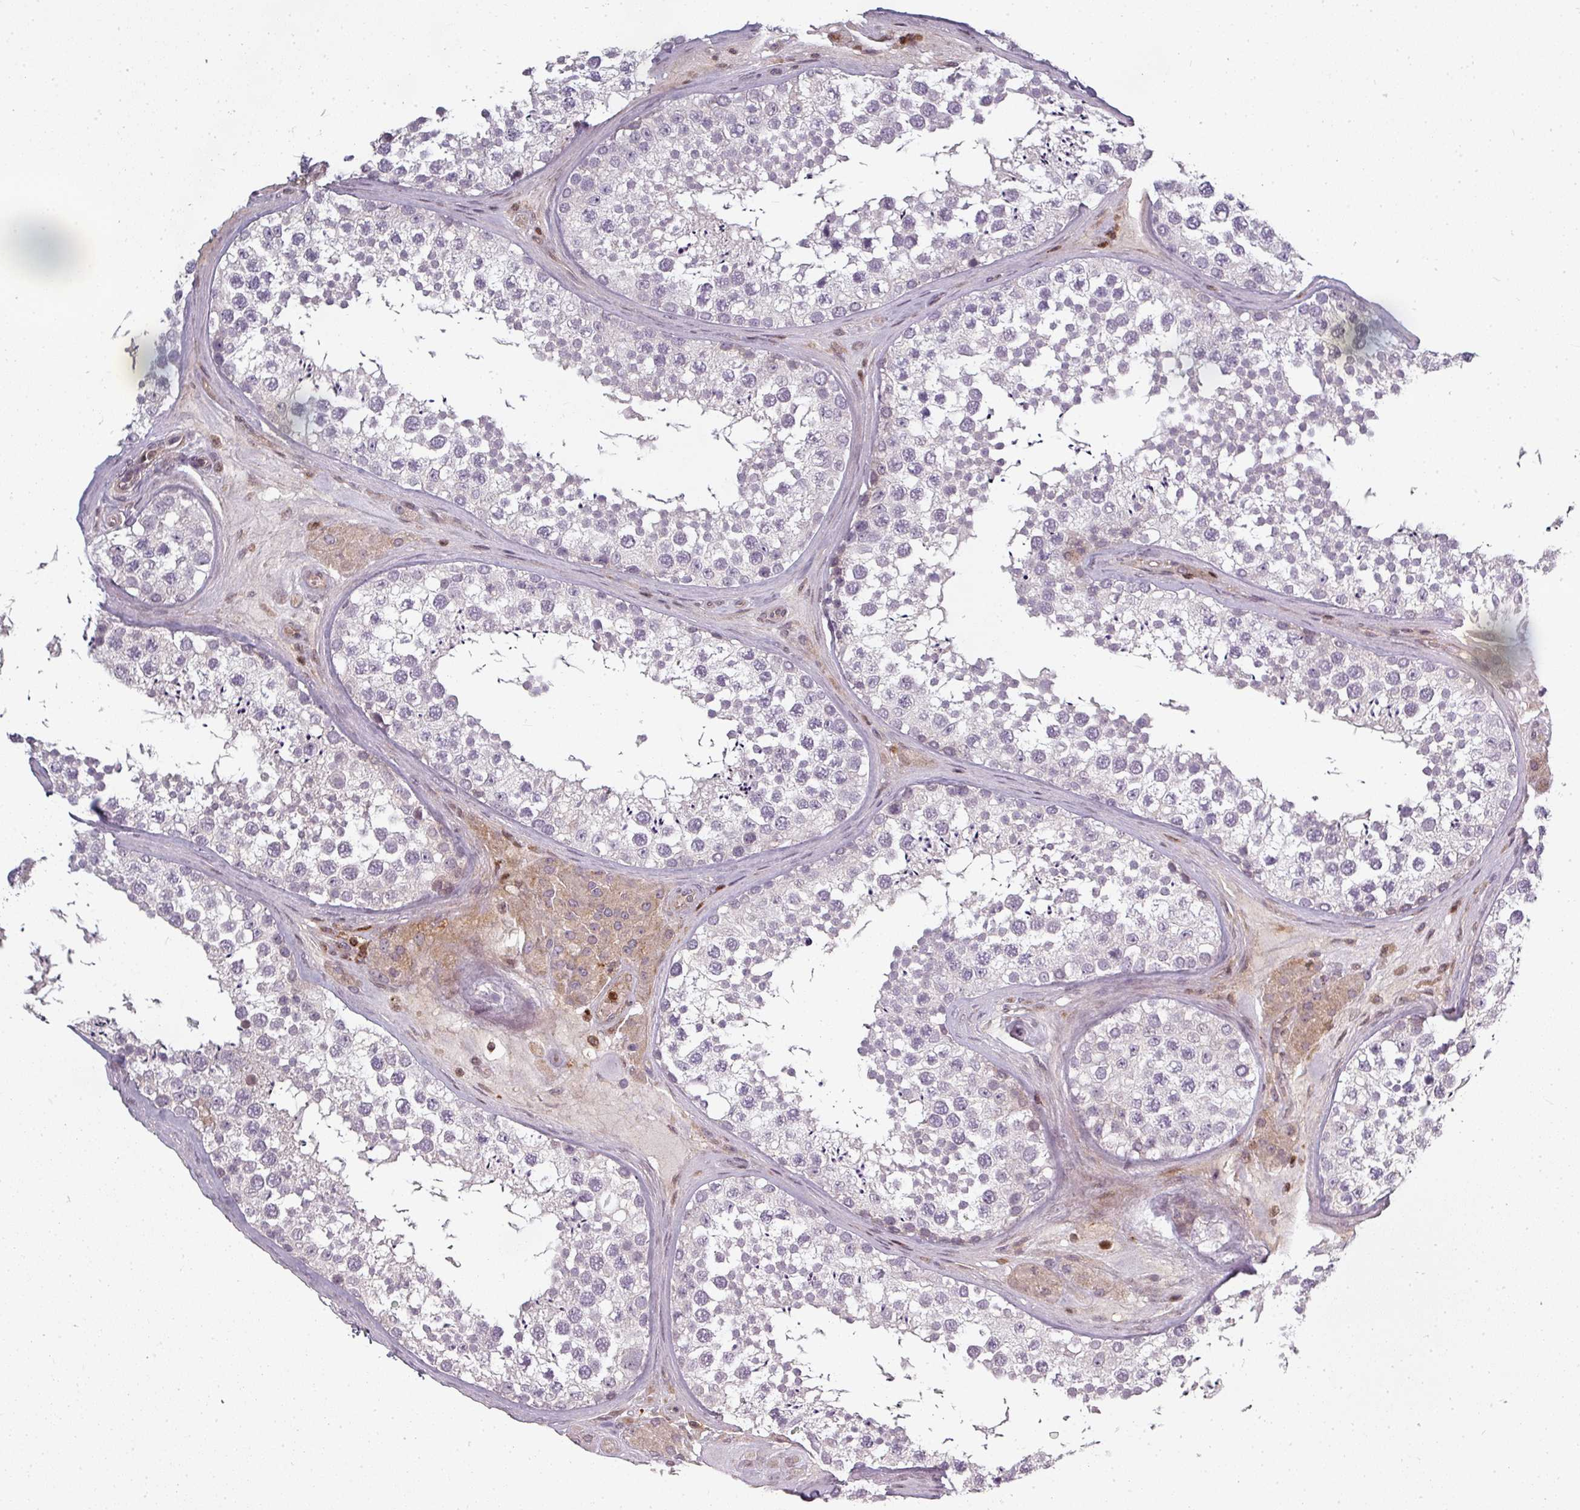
{"staining": {"intensity": "negative", "quantity": "none", "location": "none"}, "tissue": "testis", "cell_type": "Cells in seminiferous ducts", "image_type": "normal", "snomed": [{"axis": "morphology", "description": "Normal tissue, NOS"}, {"axis": "topography", "description": "Testis"}], "caption": "Immunohistochemistry of benign human testis demonstrates no positivity in cells in seminiferous ducts. (Stains: DAB (3,3'-diaminobenzidine) immunohistochemistry with hematoxylin counter stain, Microscopy: brightfield microscopy at high magnification).", "gene": "CLIC1", "patient": {"sex": "male", "age": 46}}